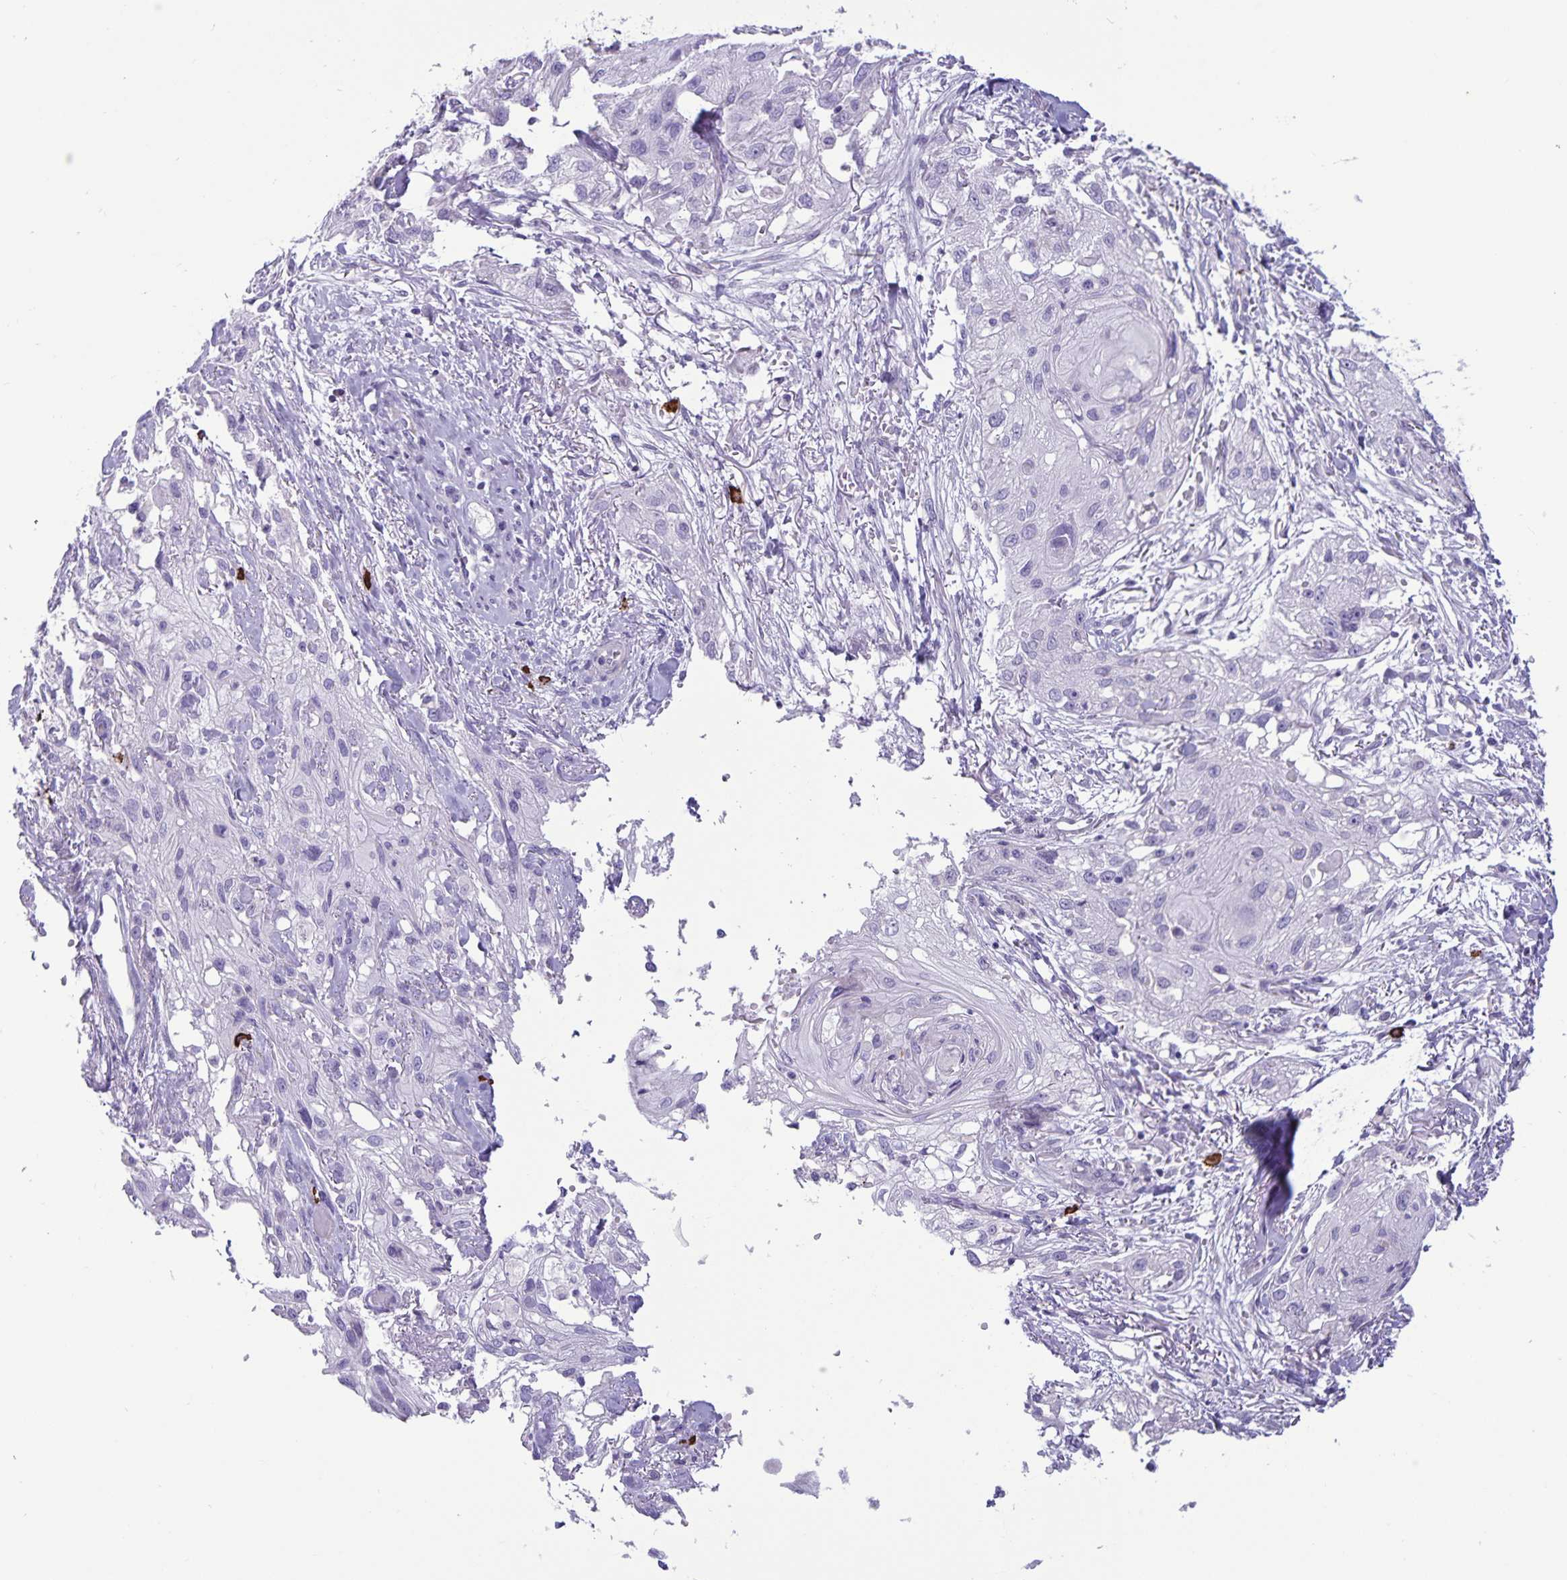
{"staining": {"intensity": "negative", "quantity": "none", "location": "none"}, "tissue": "skin cancer", "cell_type": "Tumor cells", "image_type": "cancer", "snomed": [{"axis": "morphology", "description": "Squamous cell carcinoma, NOS"}, {"axis": "topography", "description": "Skin"}, {"axis": "topography", "description": "Vulva"}], "caption": "Immunohistochemistry (IHC) of human skin squamous cell carcinoma demonstrates no staining in tumor cells.", "gene": "IBTK", "patient": {"sex": "female", "age": 86}}